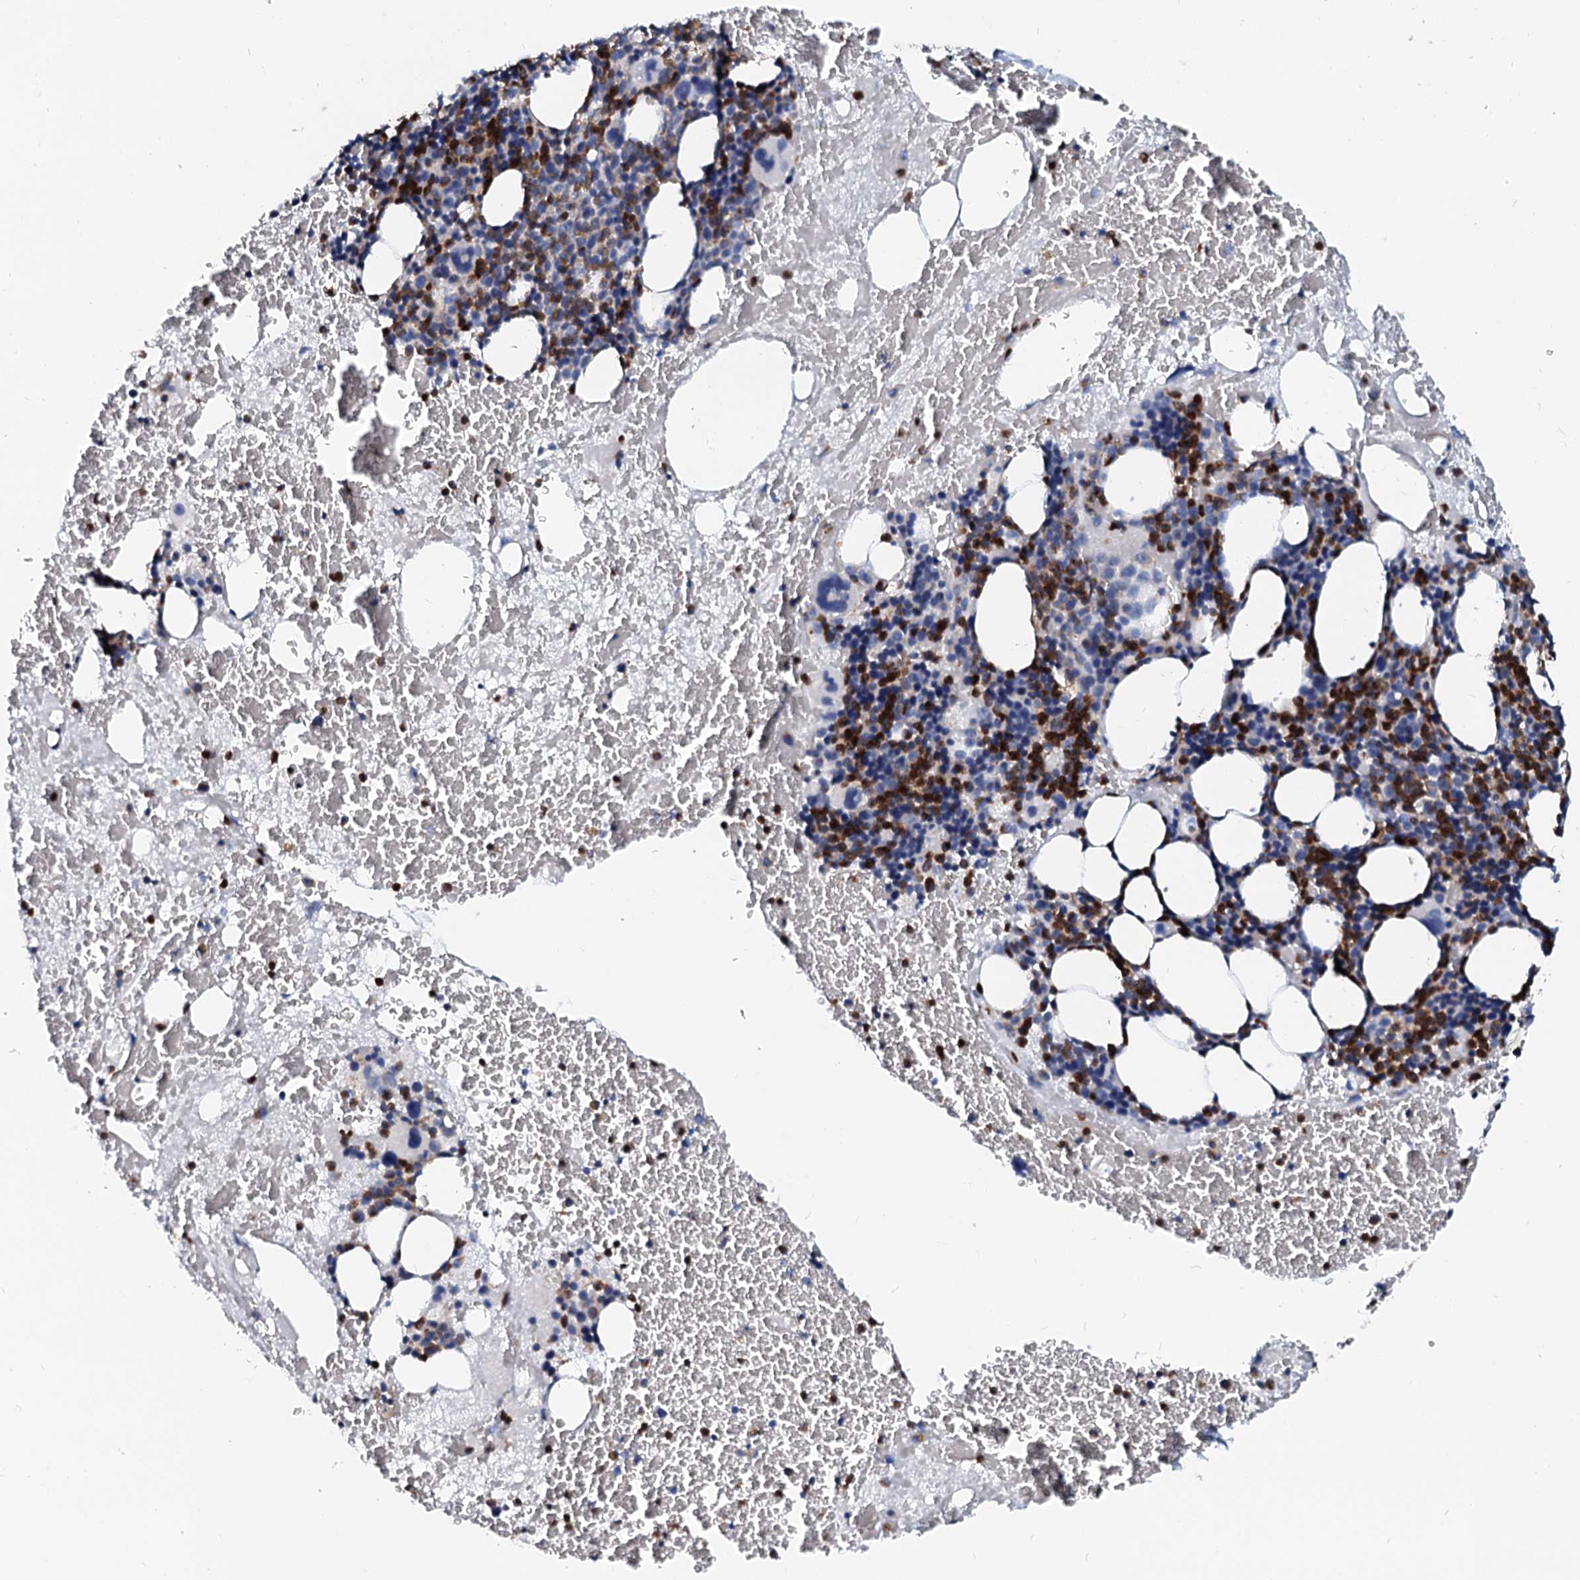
{"staining": {"intensity": "strong", "quantity": "<25%", "location": "cytoplasmic/membranous"}, "tissue": "bone marrow", "cell_type": "Hematopoietic cells", "image_type": "normal", "snomed": [{"axis": "morphology", "description": "Normal tissue, NOS"}, {"axis": "topography", "description": "Bone marrow"}], "caption": "Protein expression by immunohistochemistry (IHC) displays strong cytoplasmic/membranous expression in approximately <25% of hematopoietic cells in unremarkable bone marrow.", "gene": "RAB27A", "patient": {"sex": "male", "age": 89}}